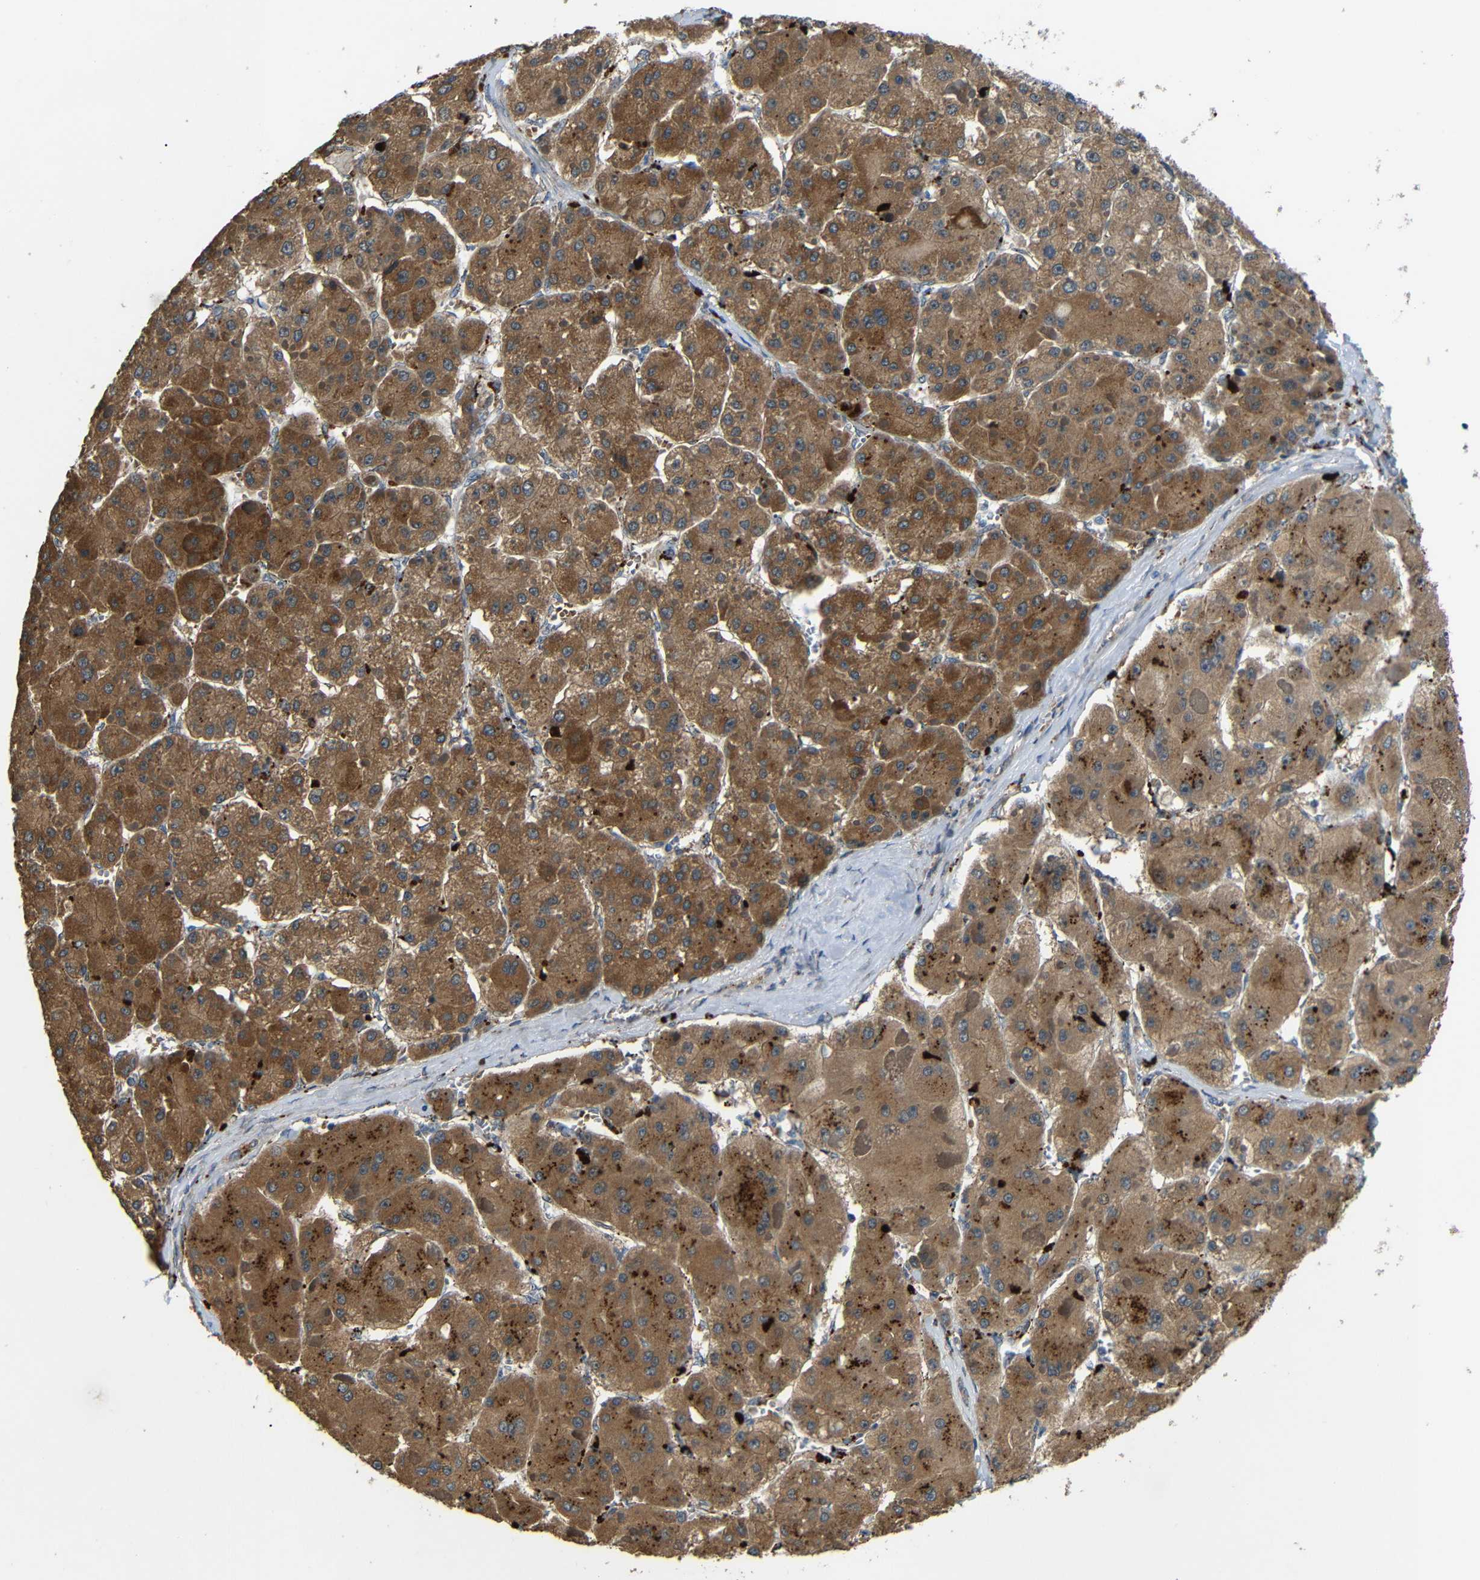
{"staining": {"intensity": "moderate", "quantity": ">75%", "location": "cytoplasmic/membranous"}, "tissue": "liver cancer", "cell_type": "Tumor cells", "image_type": "cancer", "snomed": [{"axis": "morphology", "description": "Carcinoma, Hepatocellular, NOS"}, {"axis": "topography", "description": "Liver"}], "caption": "This photomicrograph displays immunohistochemistry (IHC) staining of liver cancer (hepatocellular carcinoma), with medium moderate cytoplasmic/membranous expression in about >75% of tumor cells.", "gene": "ATP7A", "patient": {"sex": "female", "age": 73}}